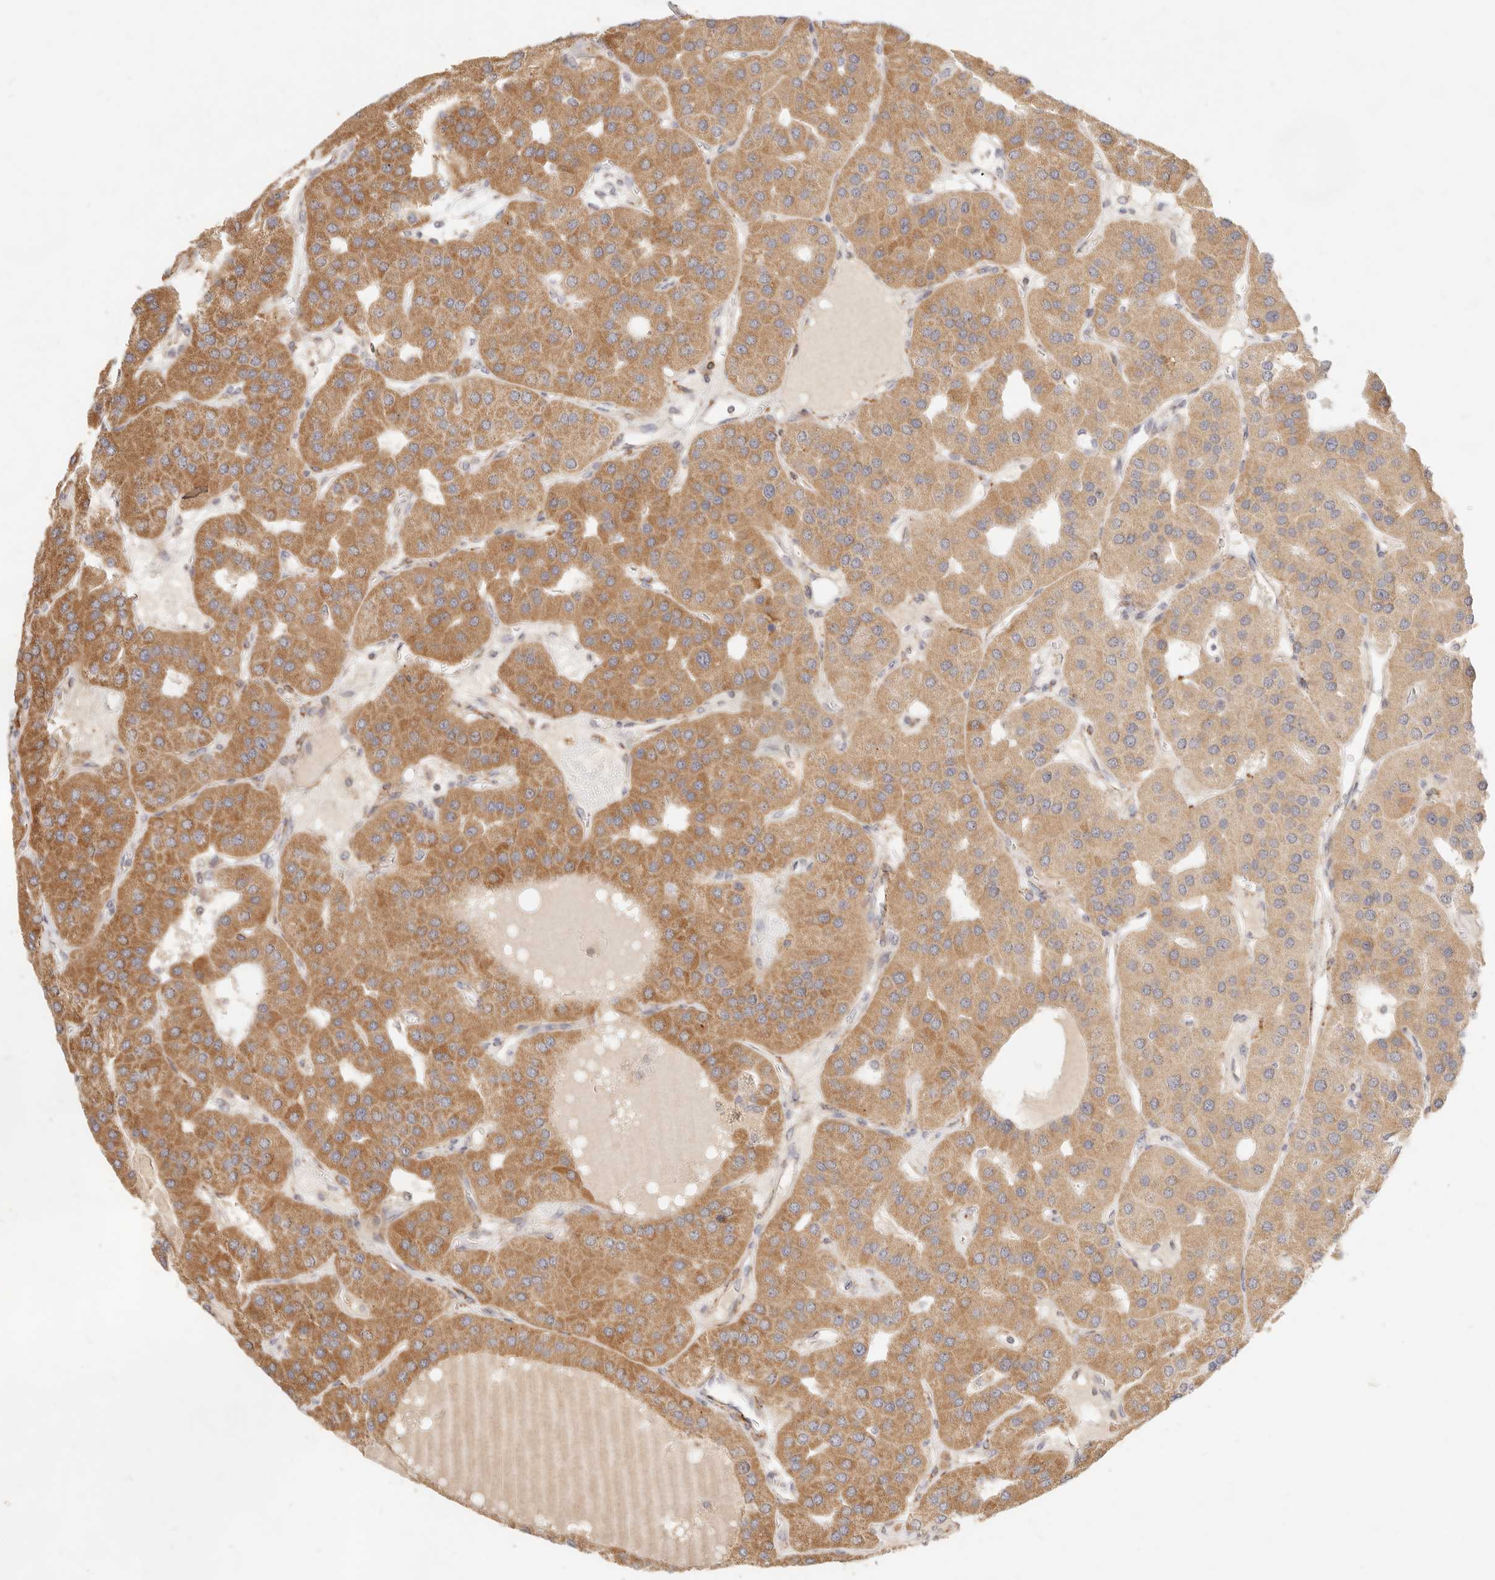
{"staining": {"intensity": "moderate", "quantity": ">75%", "location": "cytoplasmic/membranous"}, "tissue": "parathyroid gland", "cell_type": "Glandular cells", "image_type": "normal", "snomed": [{"axis": "morphology", "description": "Normal tissue, NOS"}, {"axis": "morphology", "description": "Adenoma, NOS"}, {"axis": "topography", "description": "Parathyroid gland"}], "caption": "Protein analysis of normal parathyroid gland exhibits moderate cytoplasmic/membranous staining in about >75% of glandular cells. (DAB = brown stain, brightfield microscopy at high magnification).", "gene": "RUBCNL", "patient": {"sex": "female", "age": 86}}